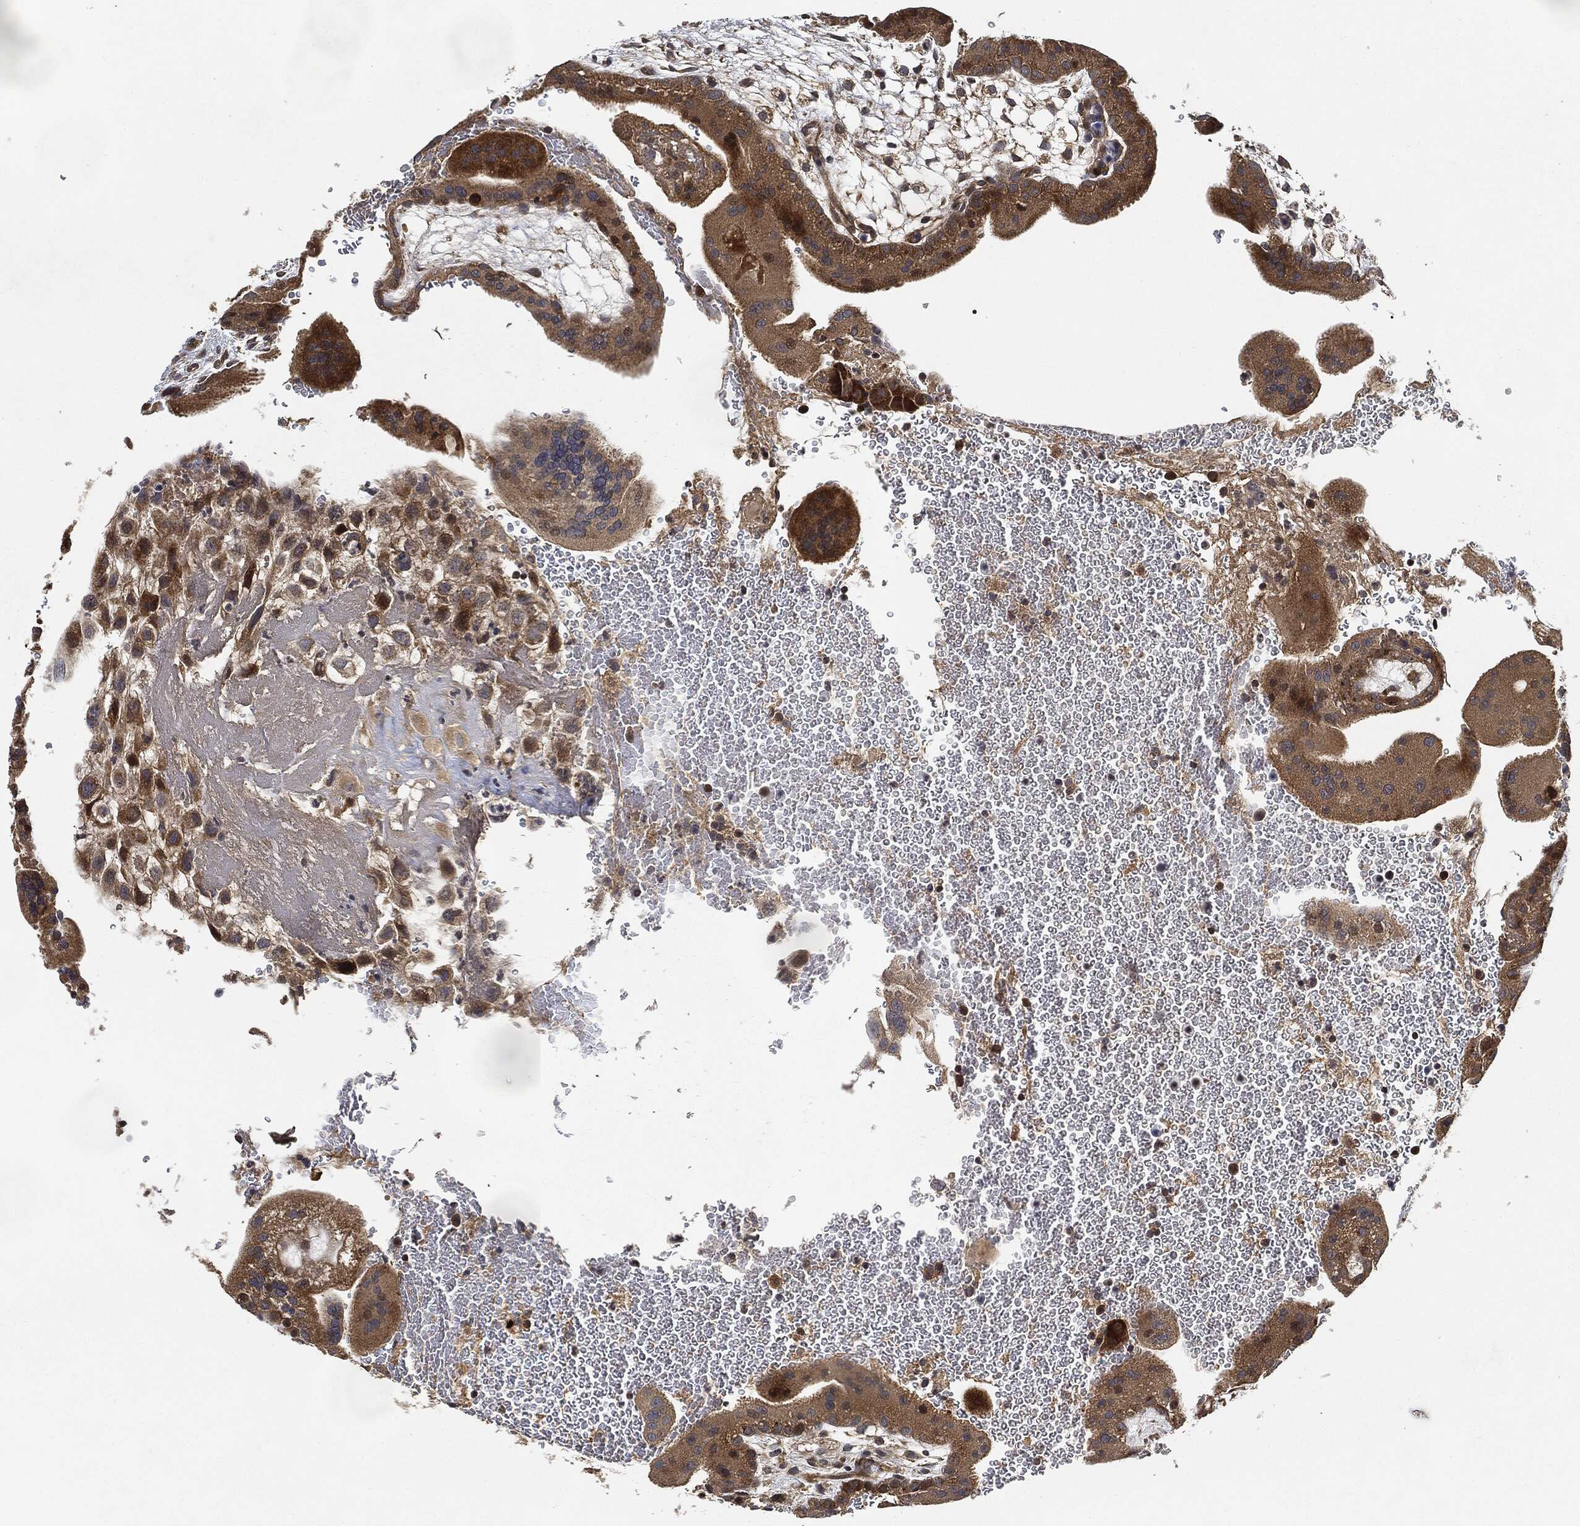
{"staining": {"intensity": "weak", "quantity": ">75%", "location": "cytoplasmic/membranous"}, "tissue": "placenta", "cell_type": "Decidual cells", "image_type": "normal", "snomed": [{"axis": "morphology", "description": "Normal tissue, NOS"}, {"axis": "topography", "description": "Placenta"}], "caption": "Protein analysis of unremarkable placenta shows weak cytoplasmic/membranous staining in about >75% of decidual cells.", "gene": "MLST8", "patient": {"sex": "female", "age": 19}}